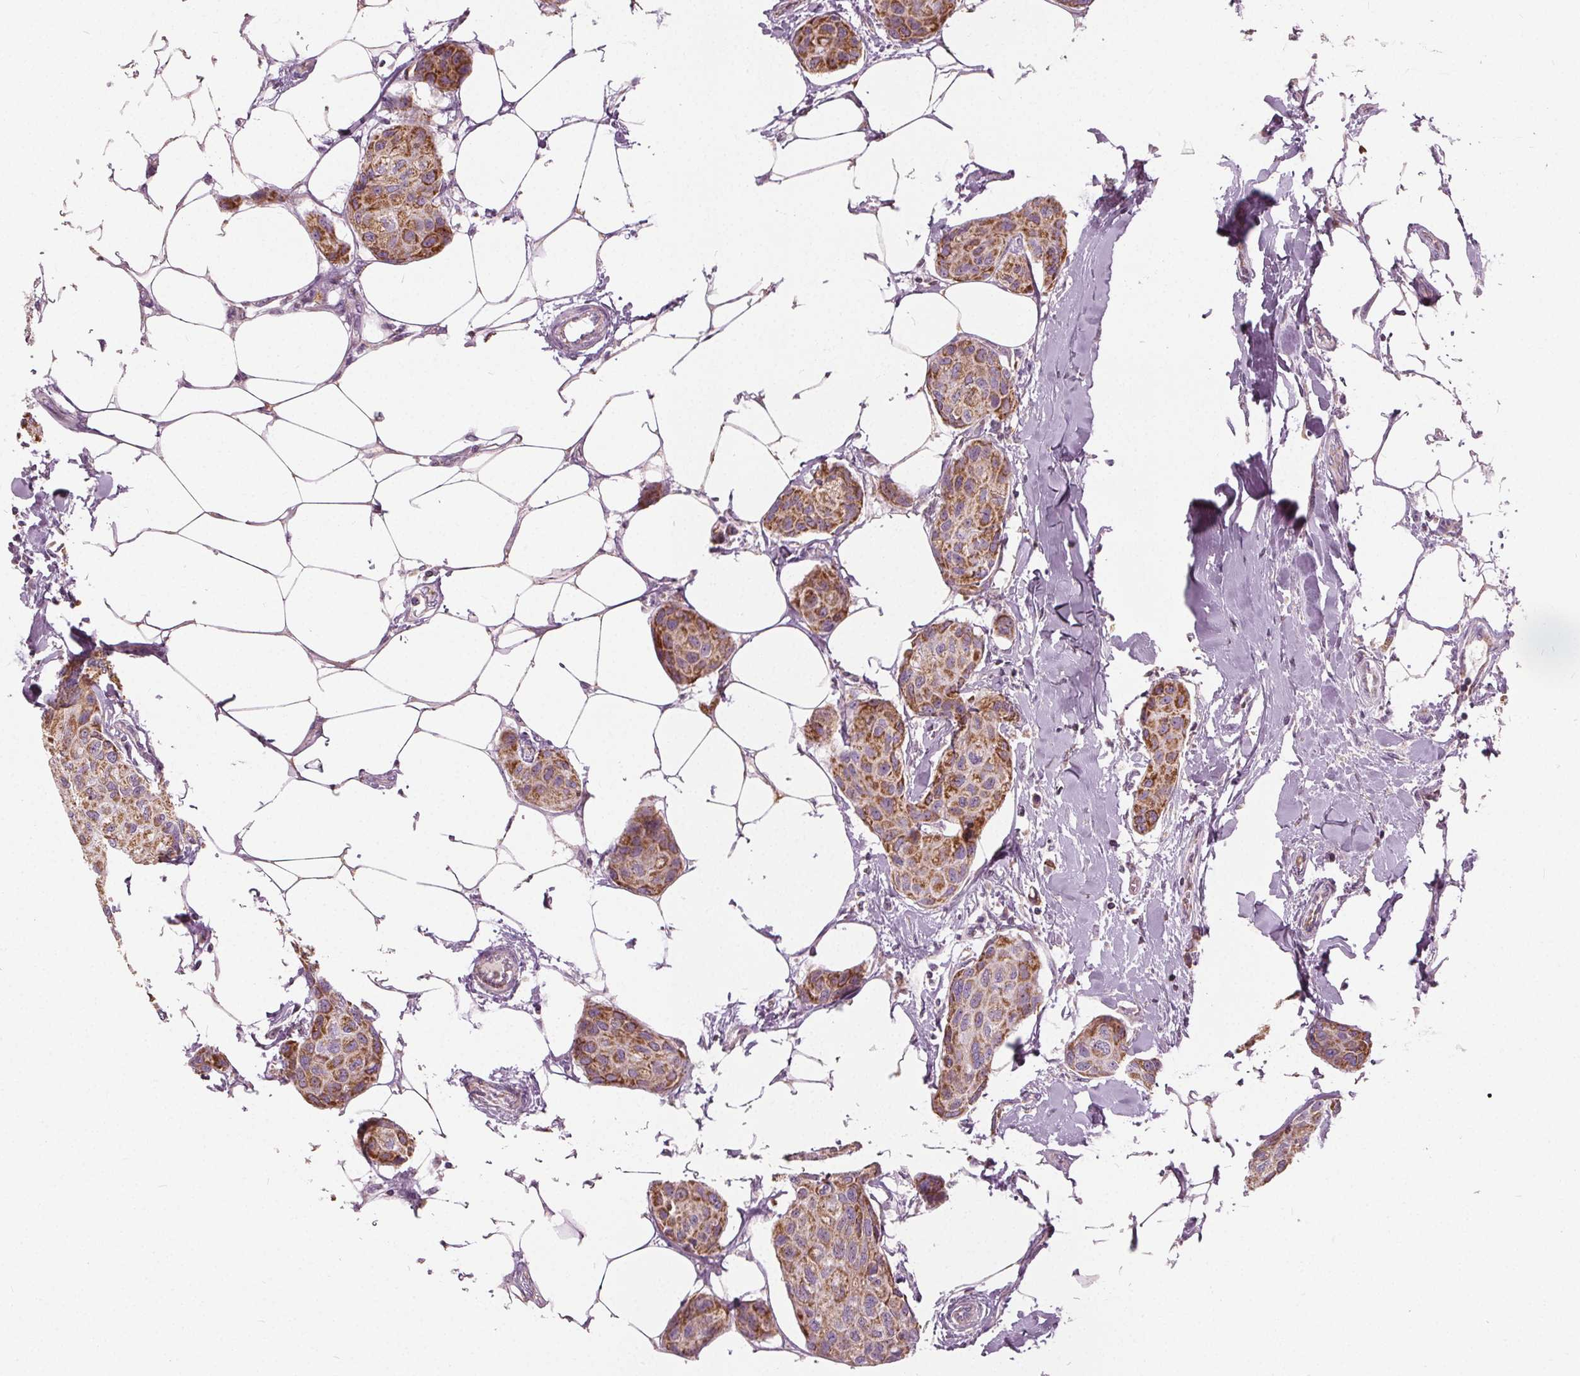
{"staining": {"intensity": "moderate", "quantity": ">75%", "location": "cytoplasmic/membranous"}, "tissue": "breast cancer", "cell_type": "Tumor cells", "image_type": "cancer", "snomed": [{"axis": "morphology", "description": "Duct carcinoma"}, {"axis": "topography", "description": "Breast"}], "caption": "Invasive ductal carcinoma (breast) stained with IHC reveals moderate cytoplasmic/membranous positivity in about >75% of tumor cells.", "gene": "ECI2", "patient": {"sex": "female", "age": 80}}